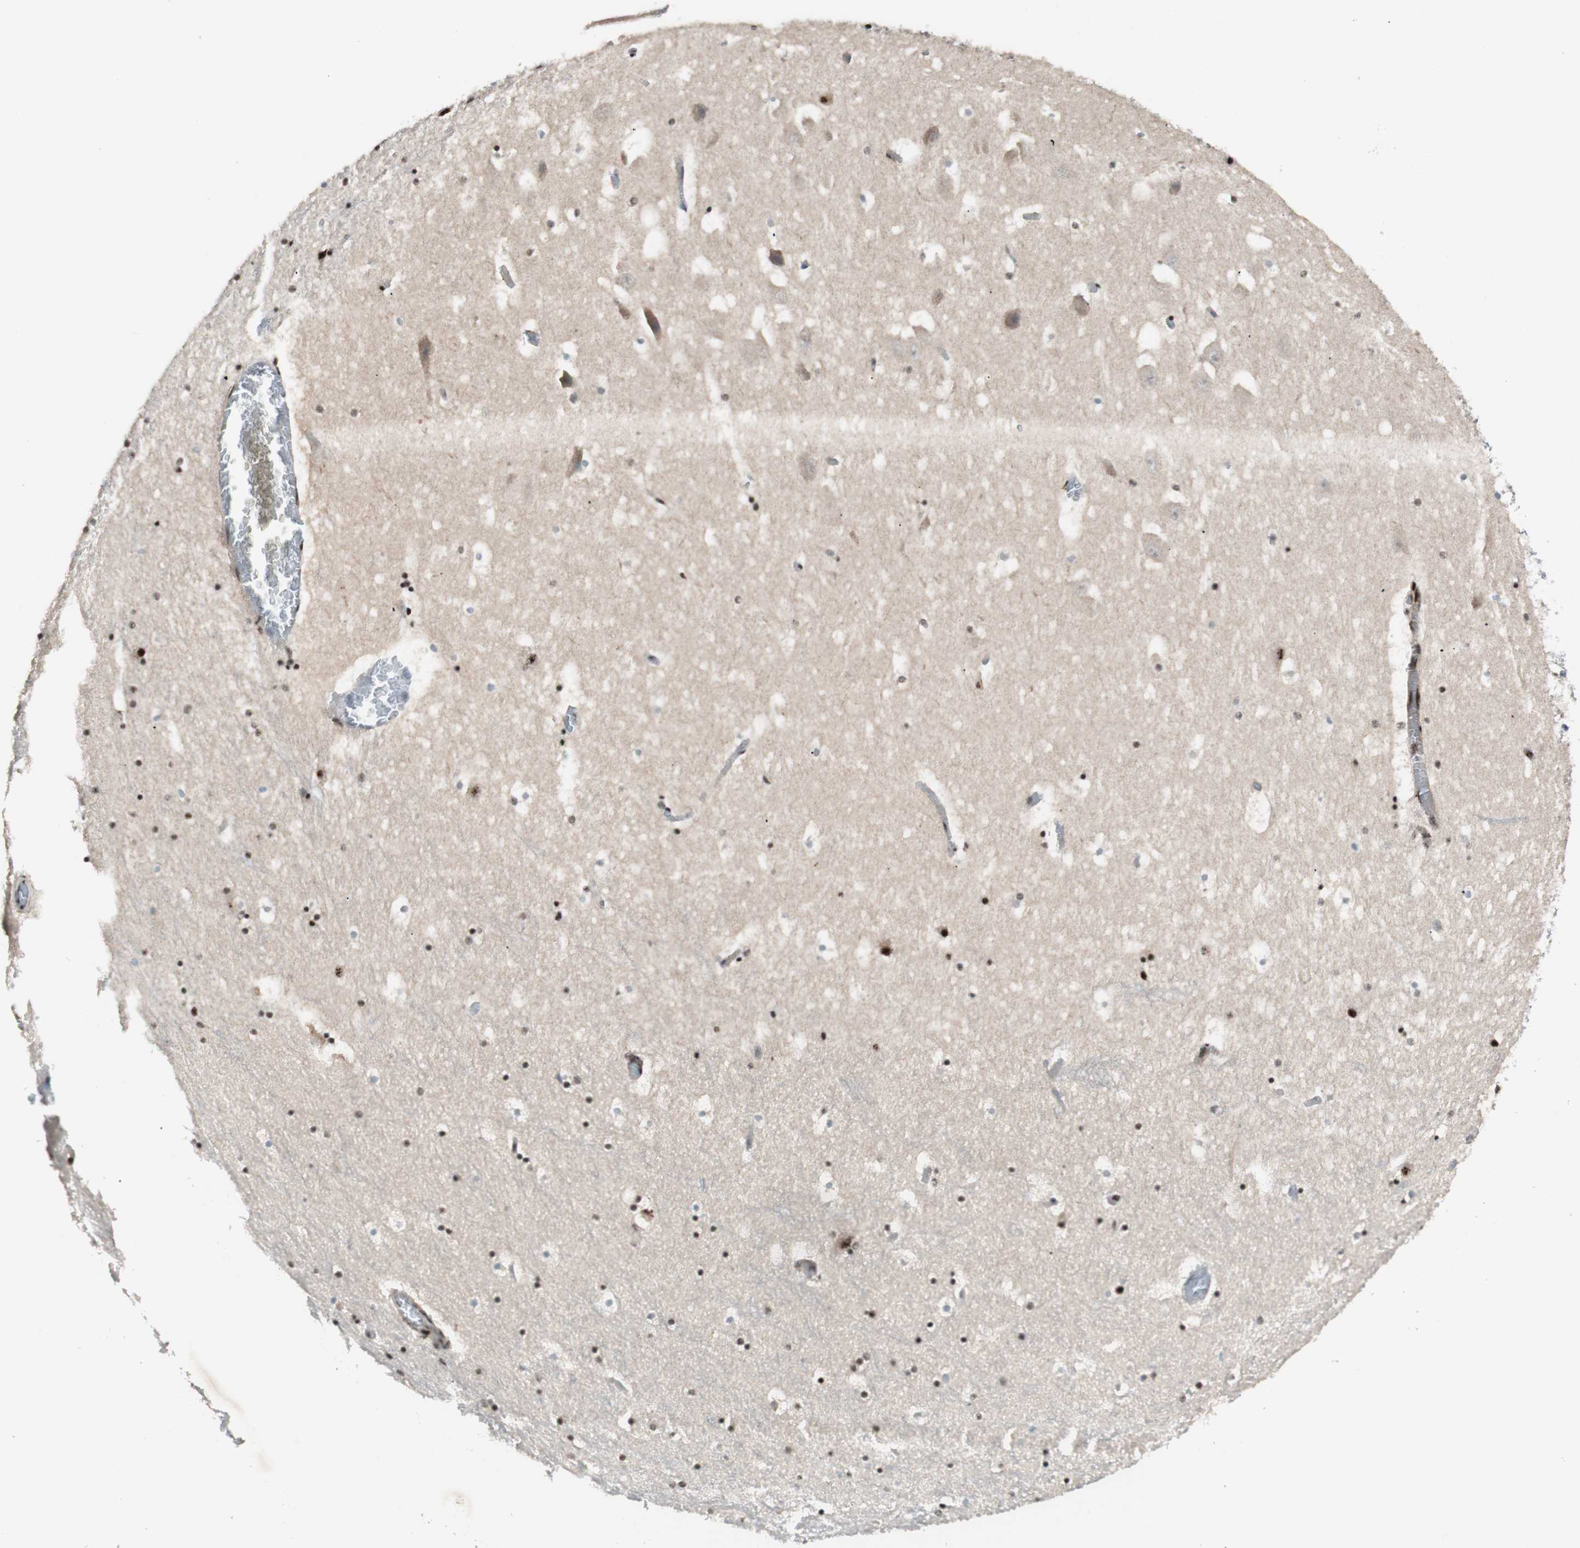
{"staining": {"intensity": "strong", "quantity": ">75%", "location": "nuclear"}, "tissue": "hippocampus", "cell_type": "Glial cells", "image_type": "normal", "snomed": [{"axis": "morphology", "description": "Normal tissue, NOS"}, {"axis": "topography", "description": "Hippocampus"}], "caption": "Immunohistochemistry of unremarkable human hippocampus demonstrates high levels of strong nuclear staining in approximately >75% of glial cells.", "gene": "NR5A2", "patient": {"sex": "male", "age": 45}}